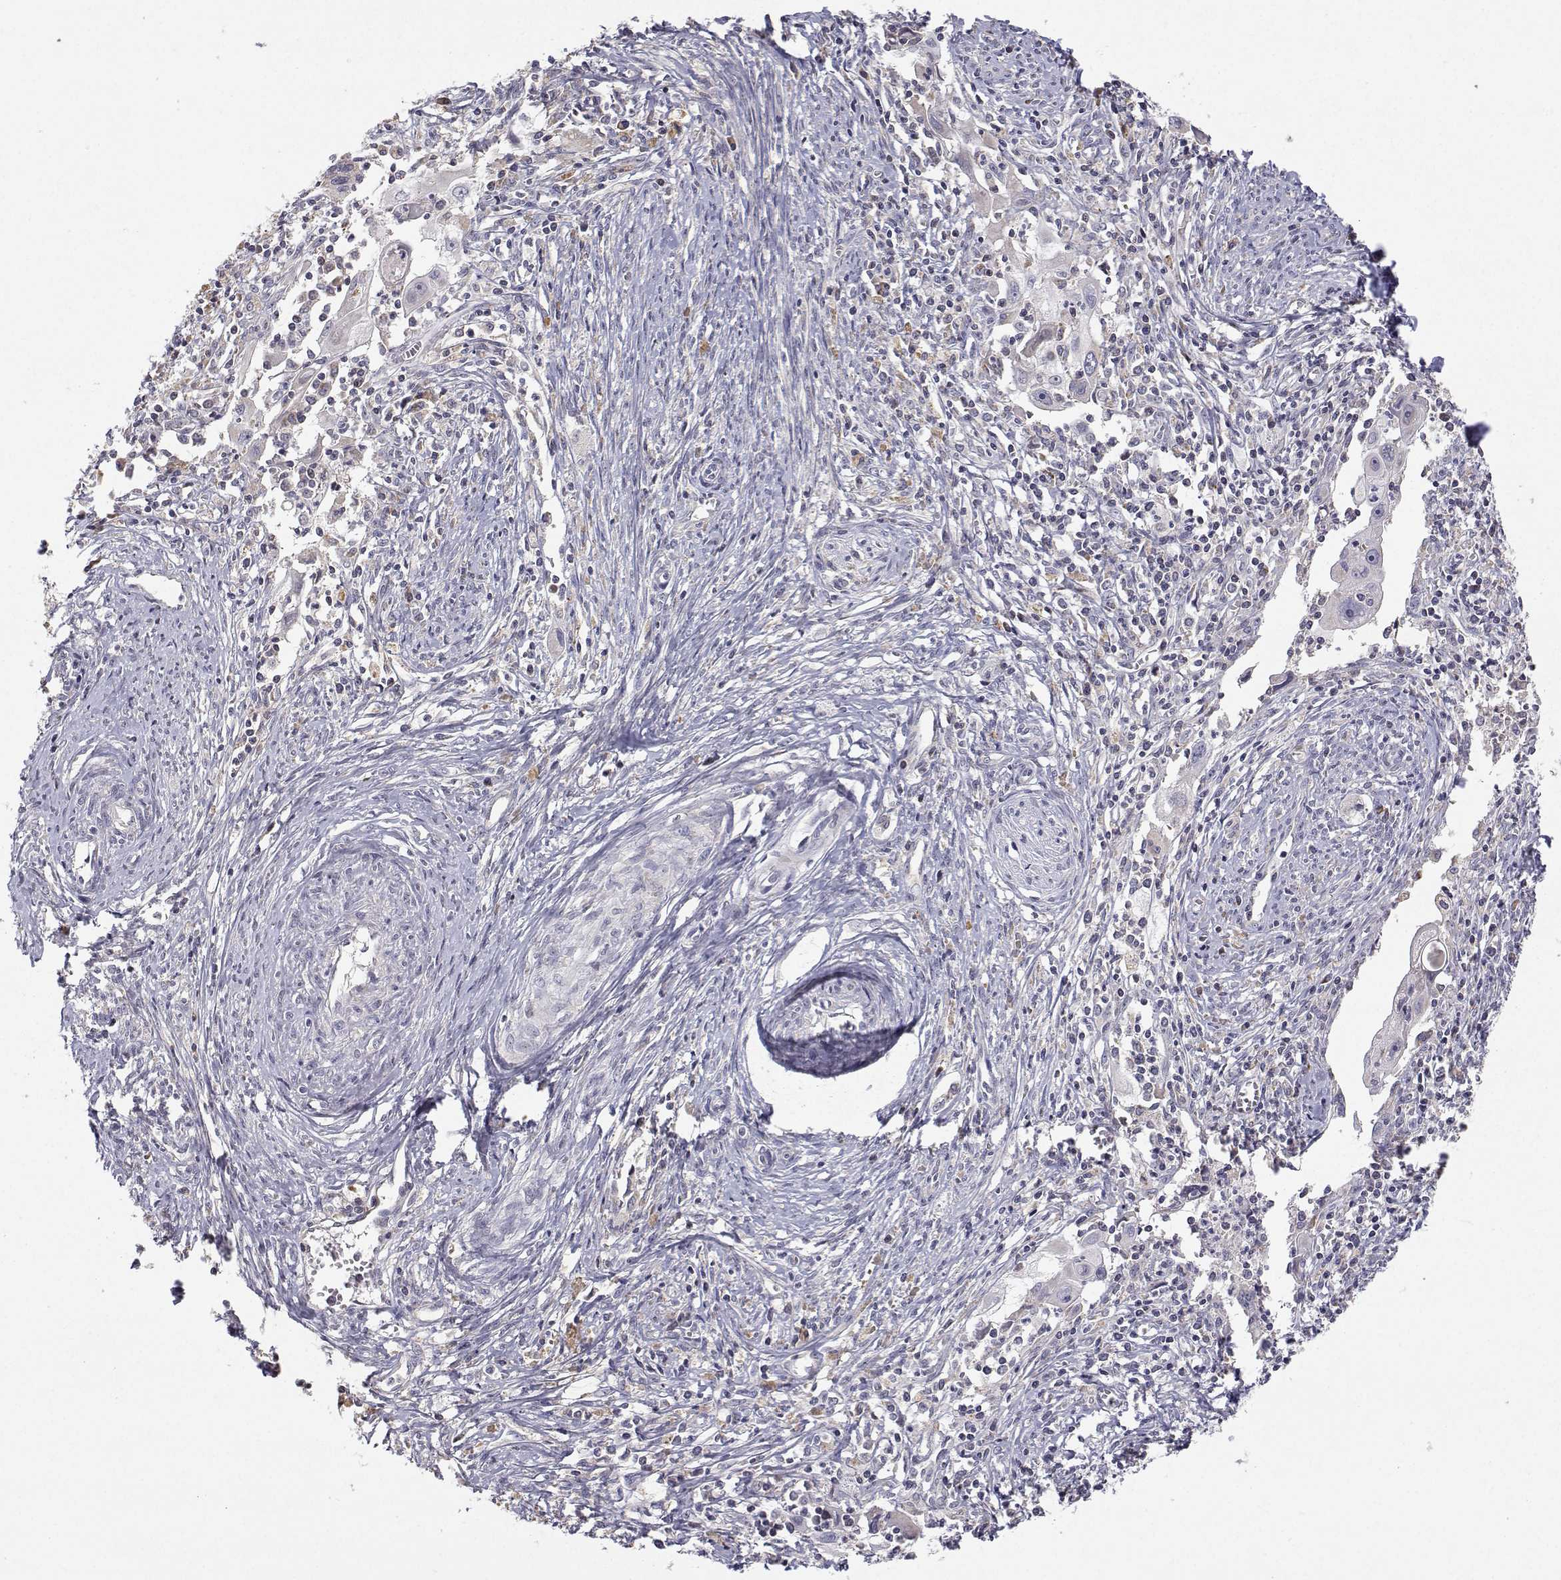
{"staining": {"intensity": "negative", "quantity": "none", "location": "none"}, "tissue": "cervical cancer", "cell_type": "Tumor cells", "image_type": "cancer", "snomed": [{"axis": "morphology", "description": "Squamous cell carcinoma, NOS"}, {"axis": "topography", "description": "Cervix"}], "caption": "Immunohistochemistry (IHC) of human cervical cancer shows no expression in tumor cells.", "gene": "MRPL3", "patient": {"sex": "female", "age": 30}}